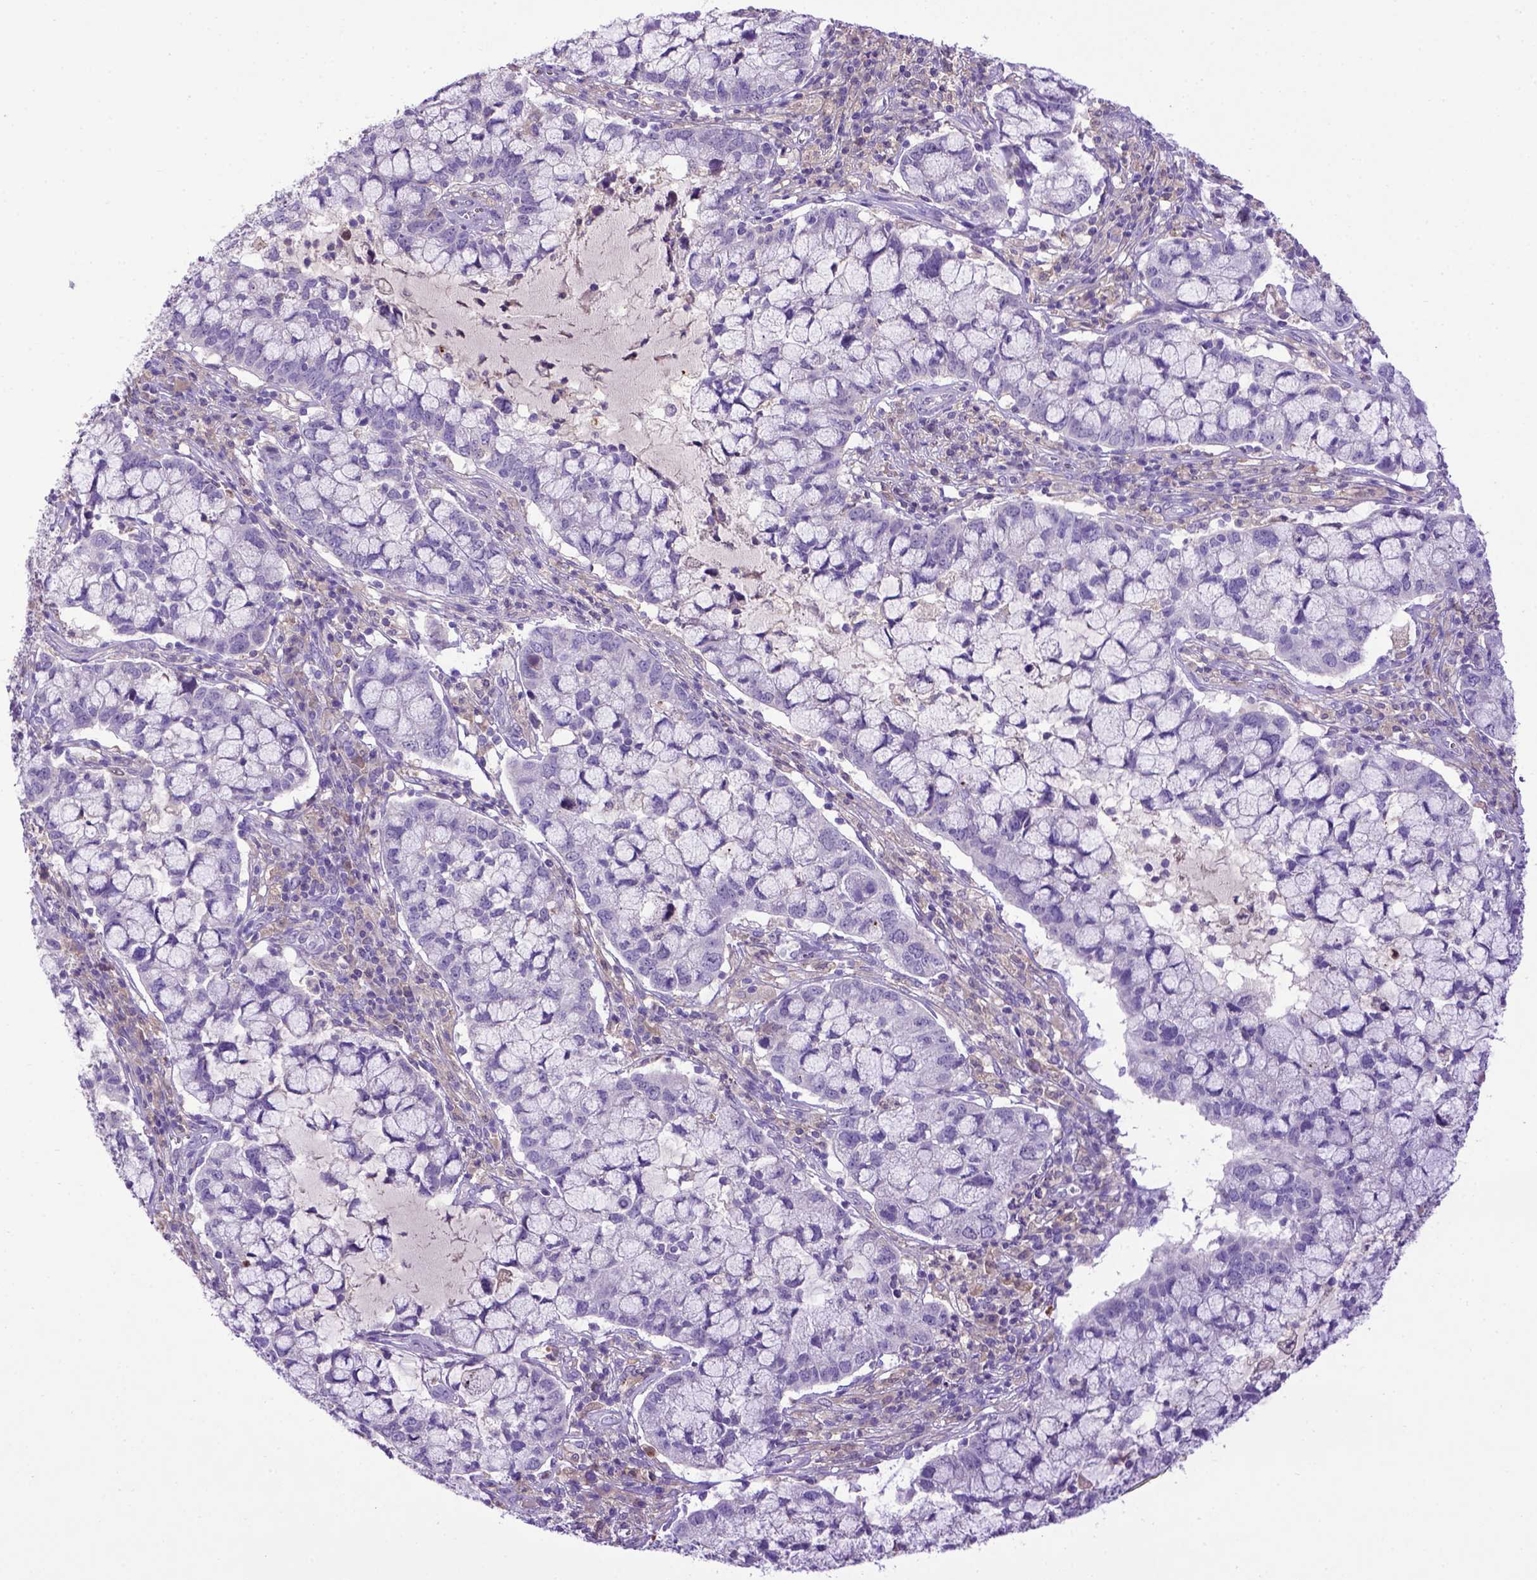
{"staining": {"intensity": "negative", "quantity": "none", "location": "none"}, "tissue": "cervical cancer", "cell_type": "Tumor cells", "image_type": "cancer", "snomed": [{"axis": "morphology", "description": "Adenocarcinoma, NOS"}, {"axis": "topography", "description": "Cervix"}], "caption": "A high-resolution photomicrograph shows immunohistochemistry staining of cervical cancer, which reveals no significant staining in tumor cells.", "gene": "ADAM12", "patient": {"sex": "female", "age": 40}}